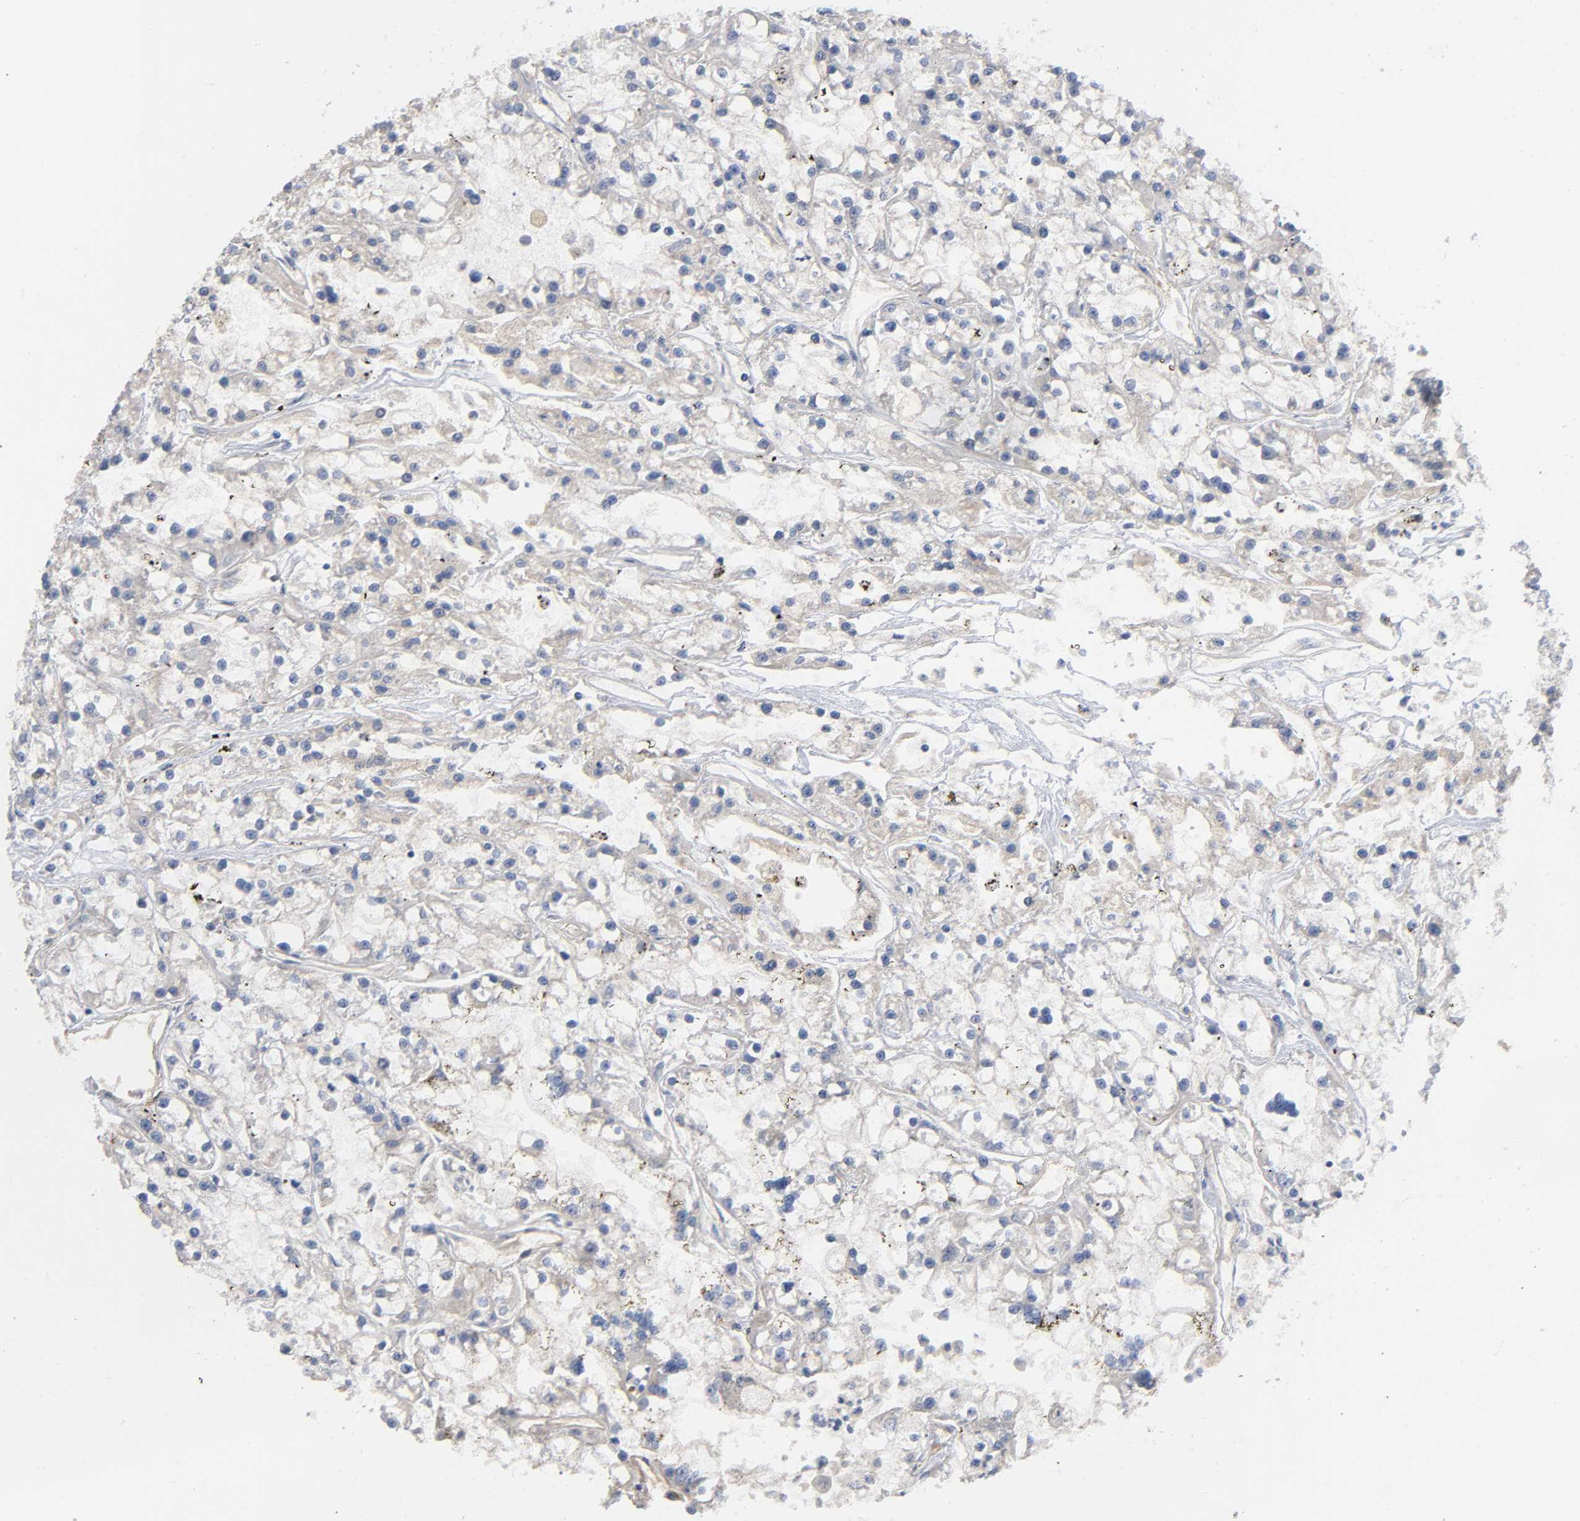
{"staining": {"intensity": "negative", "quantity": "none", "location": "none"}, "tissue": "renal cancer", "cell_type": "Tumor cells", "image_type": "cancer", "snomed": [{"axis": "morphology", "description": "Adenocarcinoma, NOS"}, {"axis": "topography", "description": "Kidney"}], "caption": "Tumor cells show no significant protein positivity in renal cancer (adenocarcinoma).", "gene": "MARS1", "patient": {"sex": "female", "age": 52}}